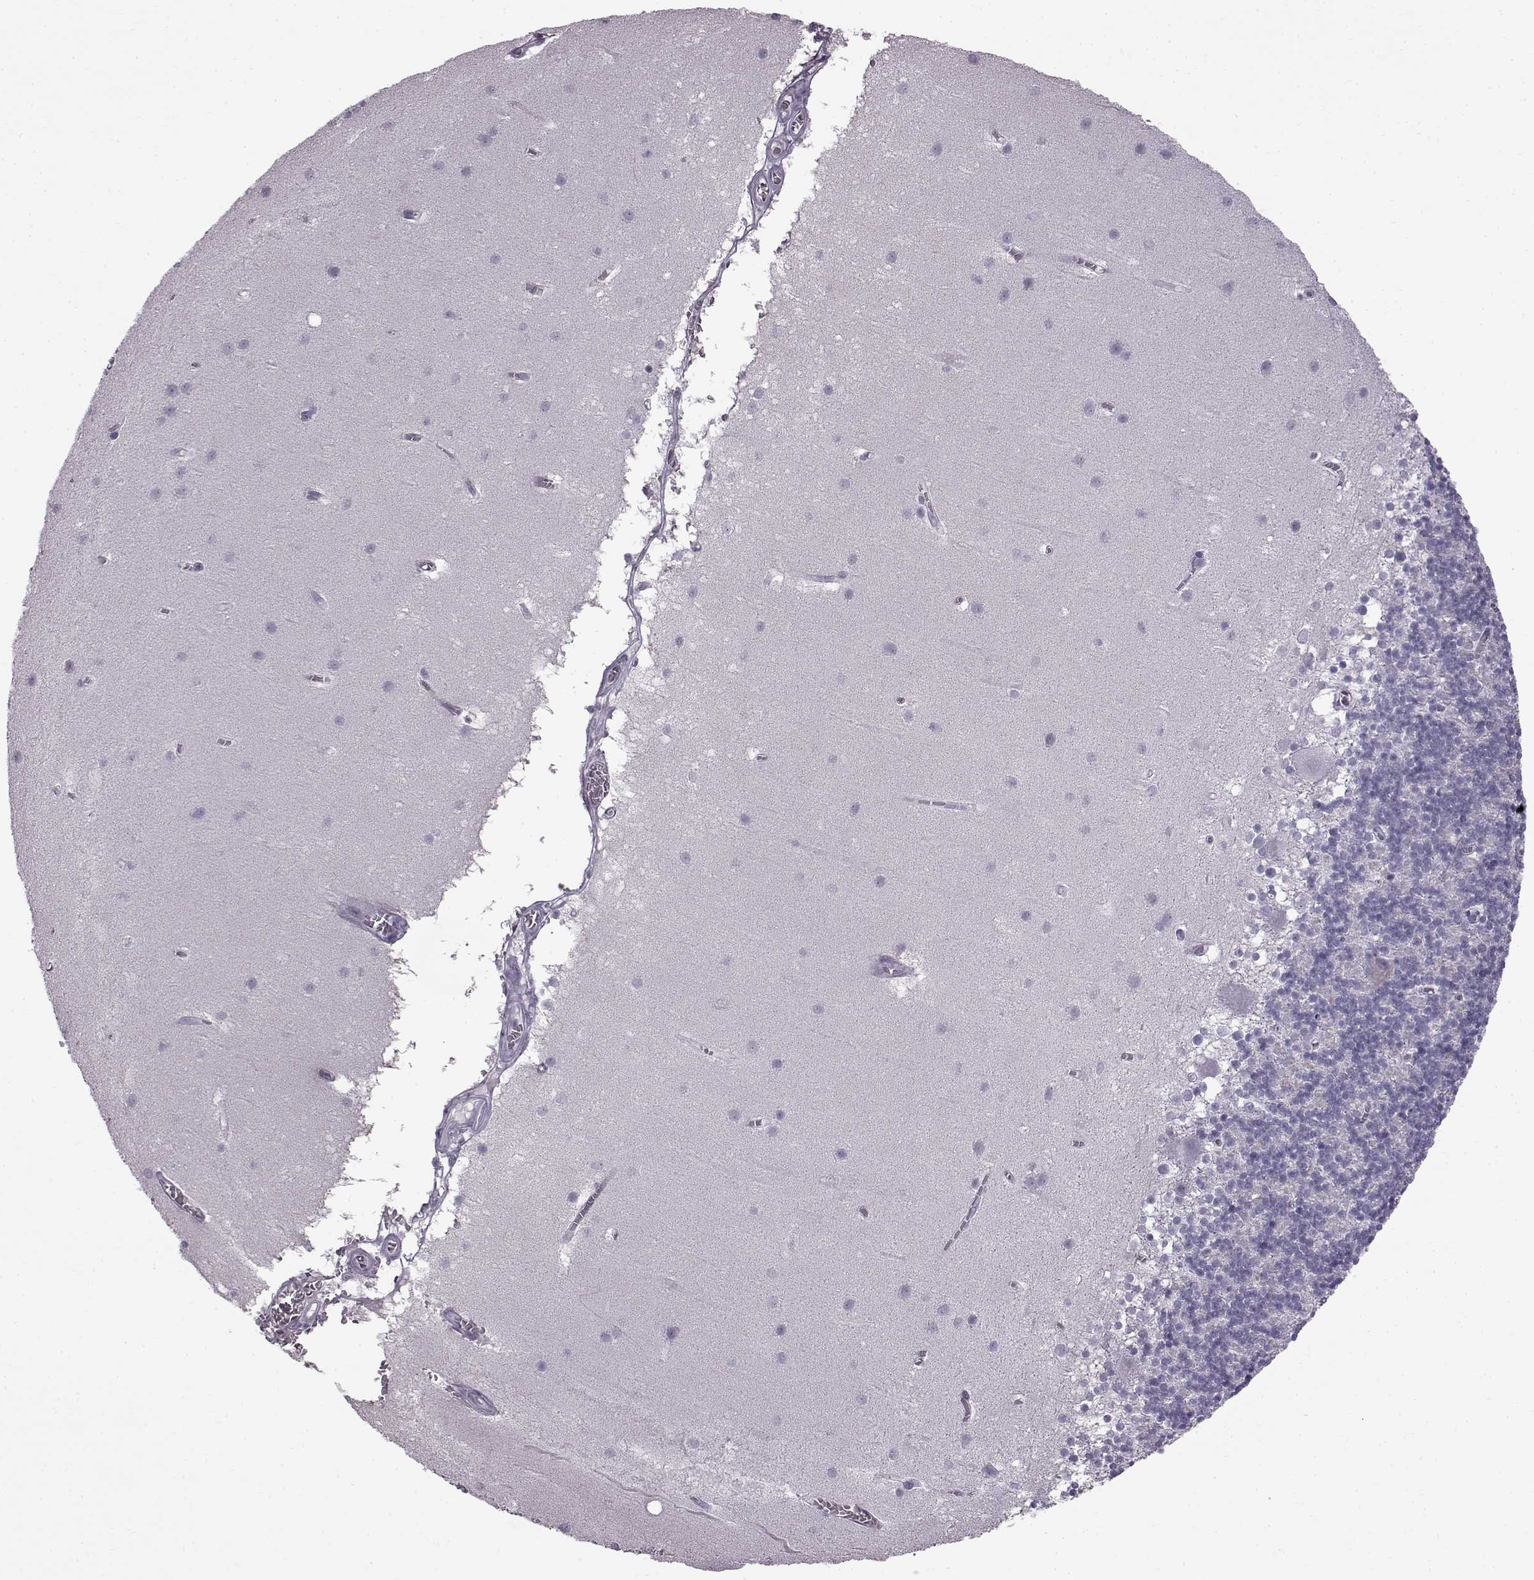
{"staining": {"intensity": "negative", "quantity": "none", "location": "none"}, "tissue": "cerebellum", "cell_type": "Cells in granular layer", "image_type": "normal", "snomed": [{"axis": "morphology", "description": "Normal tissue, NOS"}, {"axis": "topography", "description": "Cerebellum"}], "caption": "This is a histopathology image of immunohistochemistry (IHC) staining of benign cerebellum, which shows no staining in cells in granular layer. (Immunohistochemistry (ihc), brightfield microscopy, high magnification).", "gene": "SLC28A2", "patient": {"sex": "male", "age": 70}}